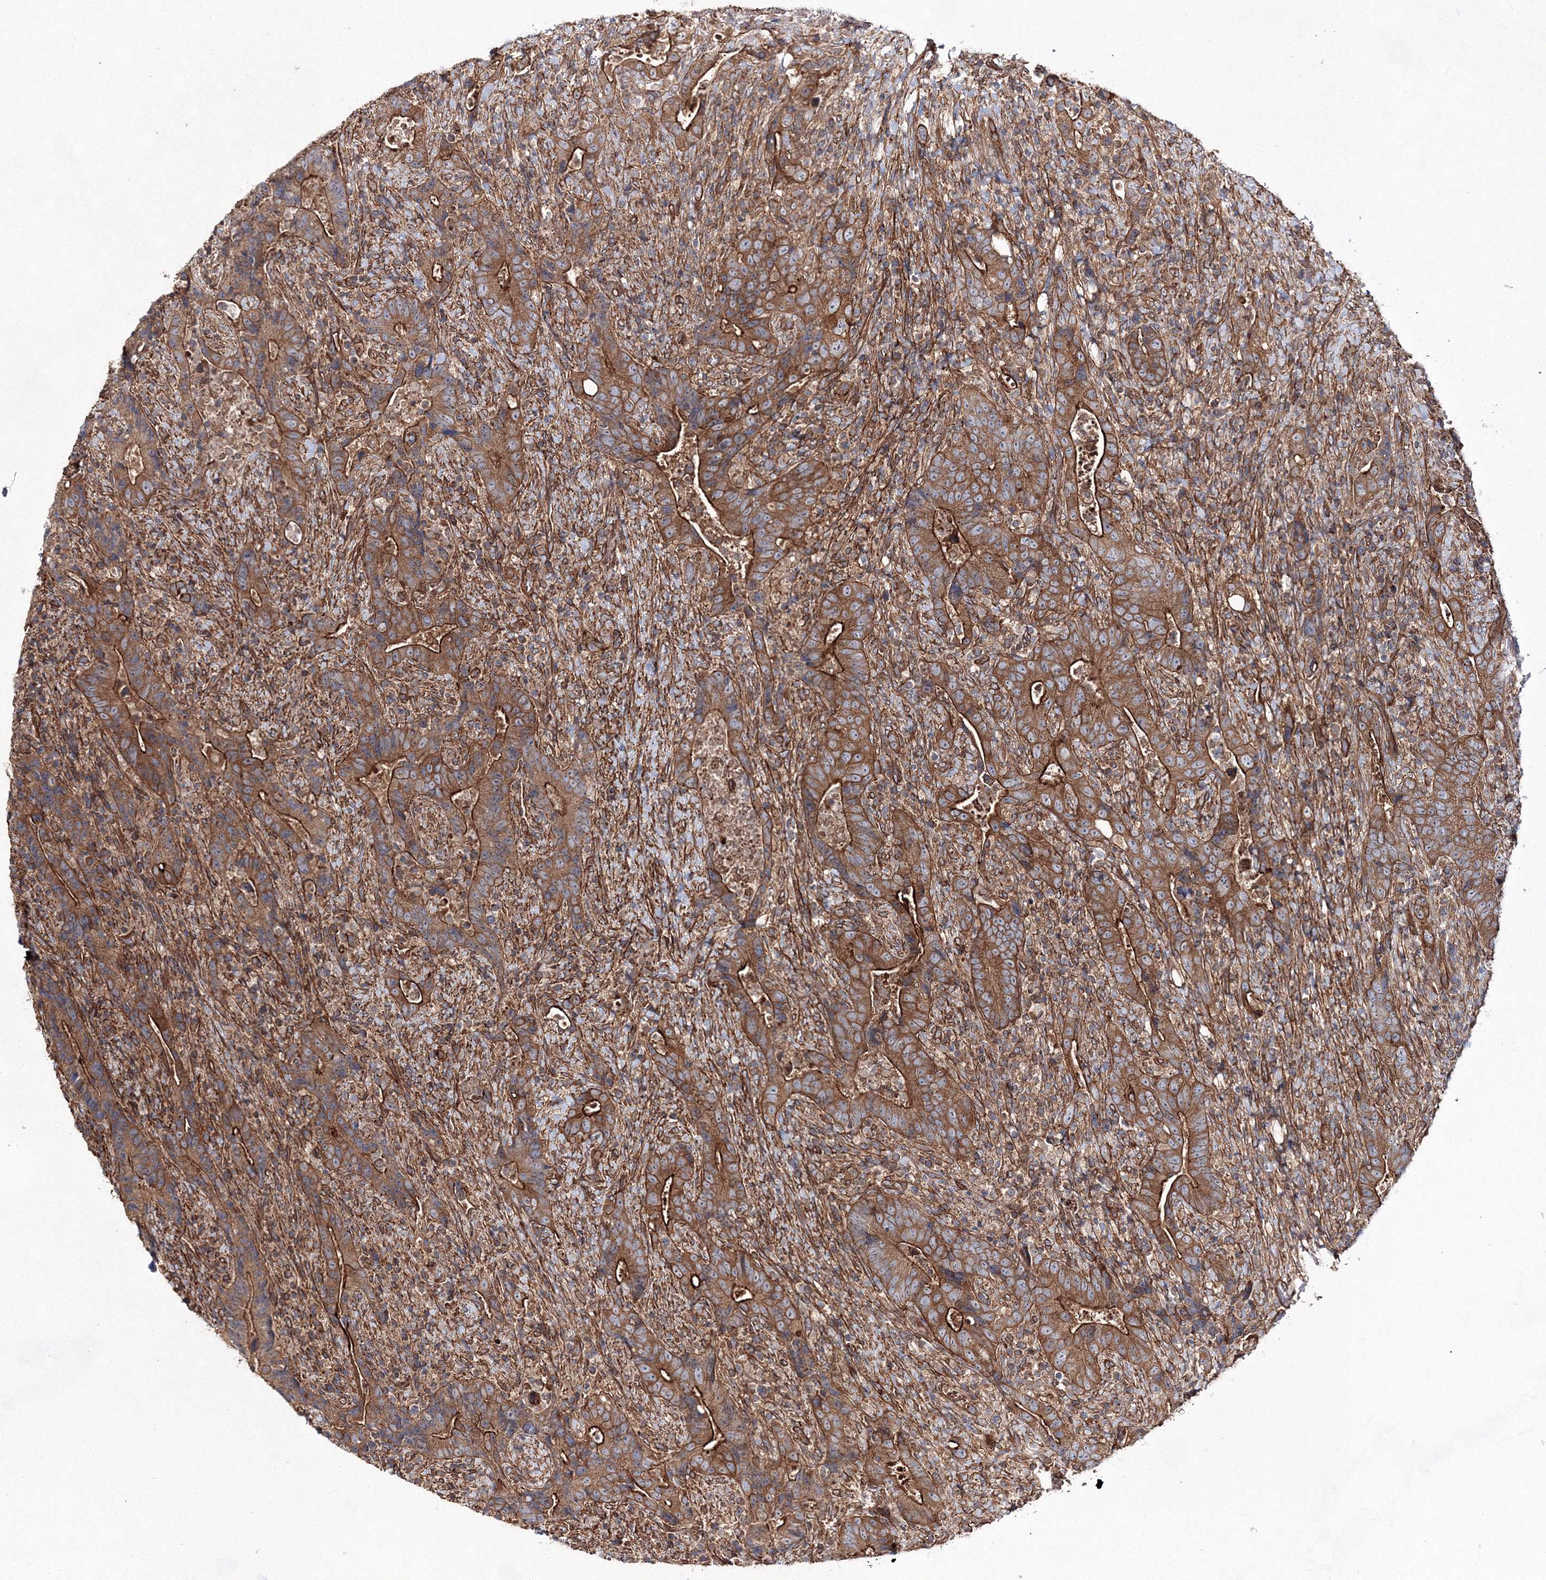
{"staining": {"intensity": "strong", "quantity": ">75%", "location": "cytoplasmic/membranous"}, "tissue": "colorectal cancer", "cell_type": "Tumor cells", "image_type": "cancer", "snomed": [{"axis": "morphology", "description": "Adenocarcinoma, NOS"}, {"axis": "topography", "description": "Colon"}], "caption": "An IHC photomicrograph of neoplastic tissue is shown. Protein staining in brown labels strong cytoplasmic/membranous positivity in adenocarcinoma (colorectal) within tumor cells.", "gene": "EXOC6", "patient": {"sex": "female", "age": 75}}